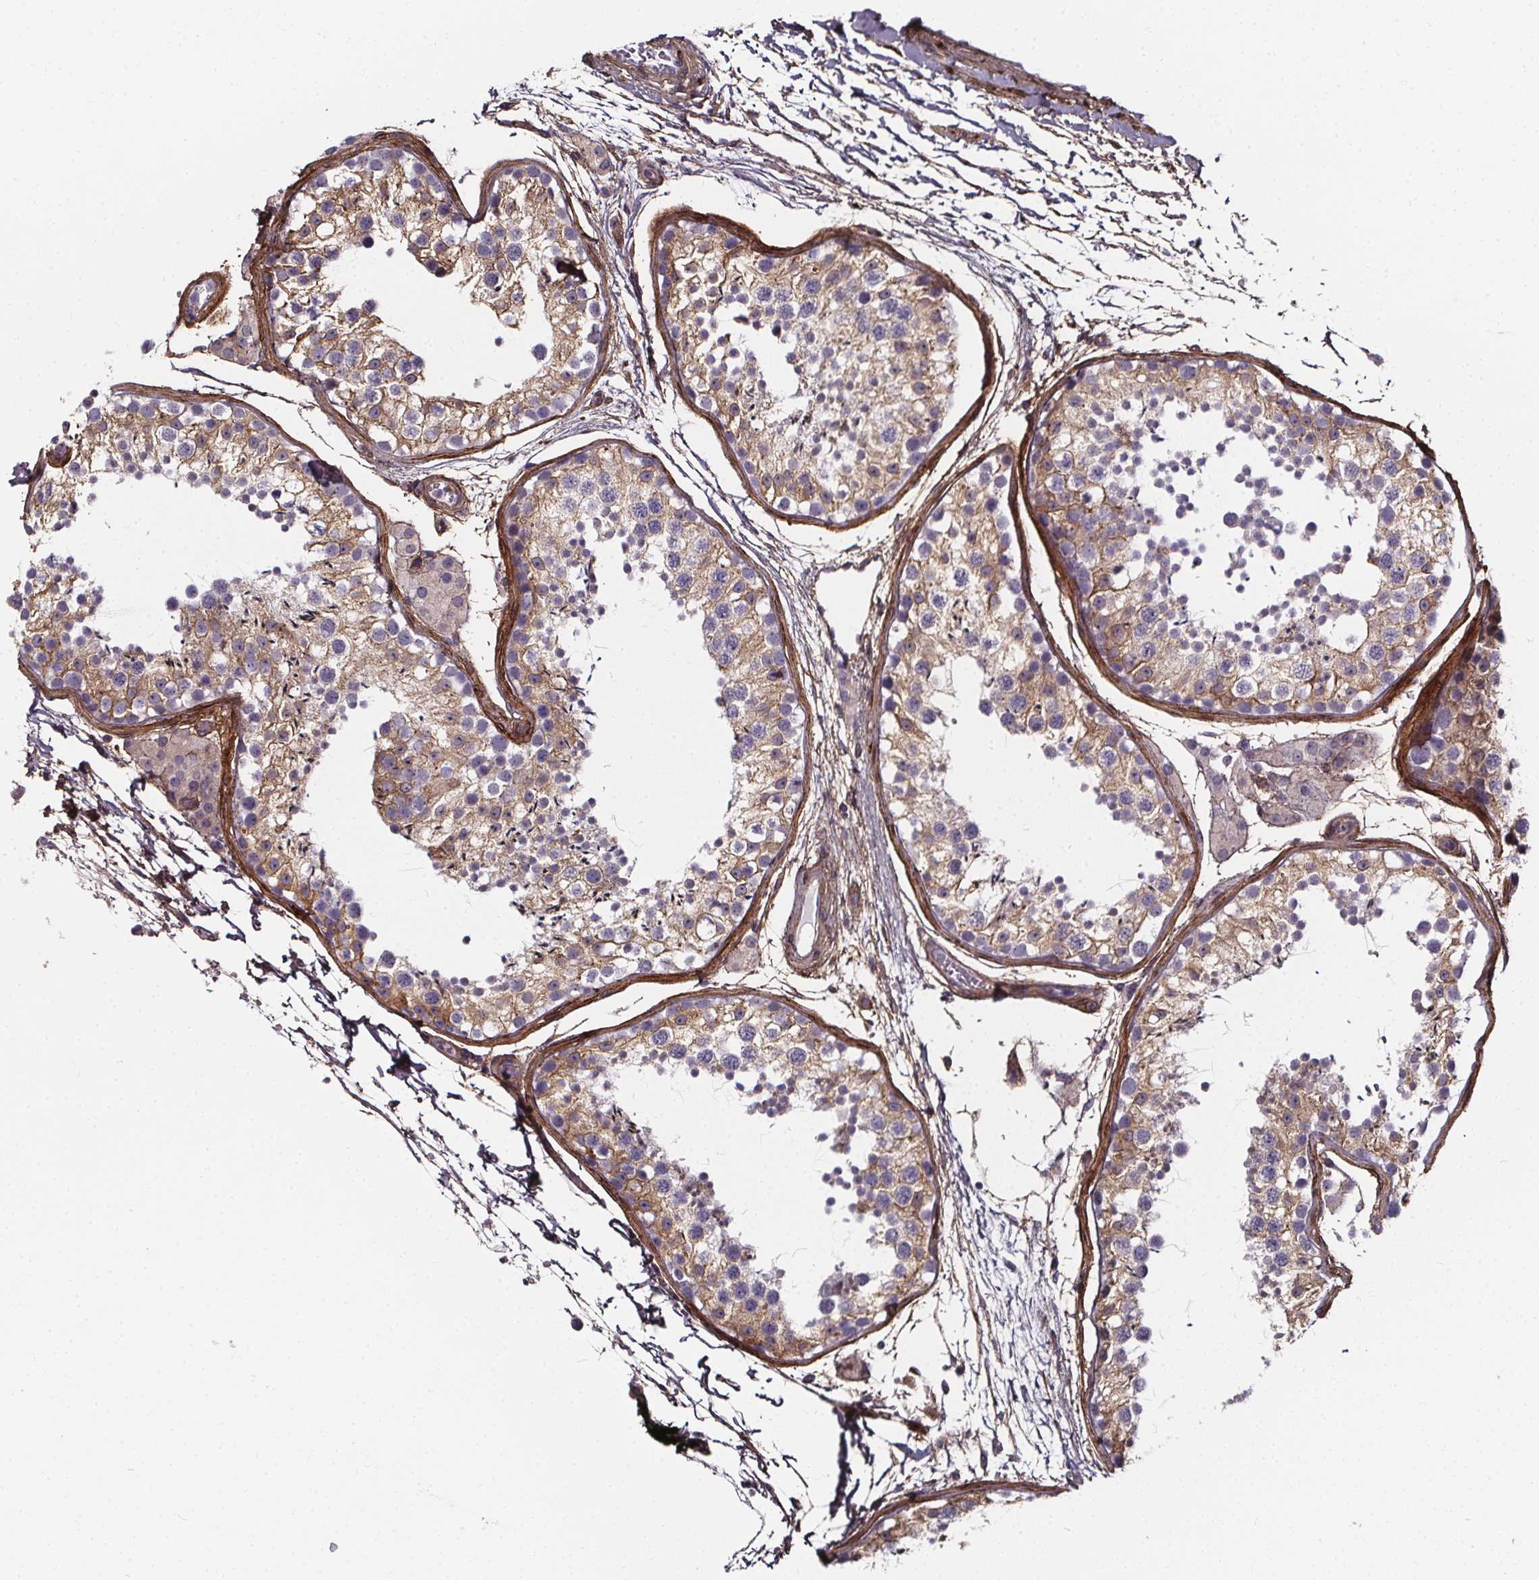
{"staining": {"intensity": "weak", "quantity": "25%-75%", "location": "cytoplasmic/membranous"}, "tissue": "testis", "cell_type": "Cells in seminiferous ducts", "image_type": "normal", "snomed": [{"axis": "morphology", "description": "Normal tissue, NOS"}, {"axis": "topography", "description": "Testis"}], "caption": "Testis stained with immunohistochemistry (IHC) demonstrates weak cytoplasmic/membranous expression in approximately 25%-75% of cells in seminiferous ducts.", "gene": "AEBP1", "patient": {"sex": "male", "age": 29}}